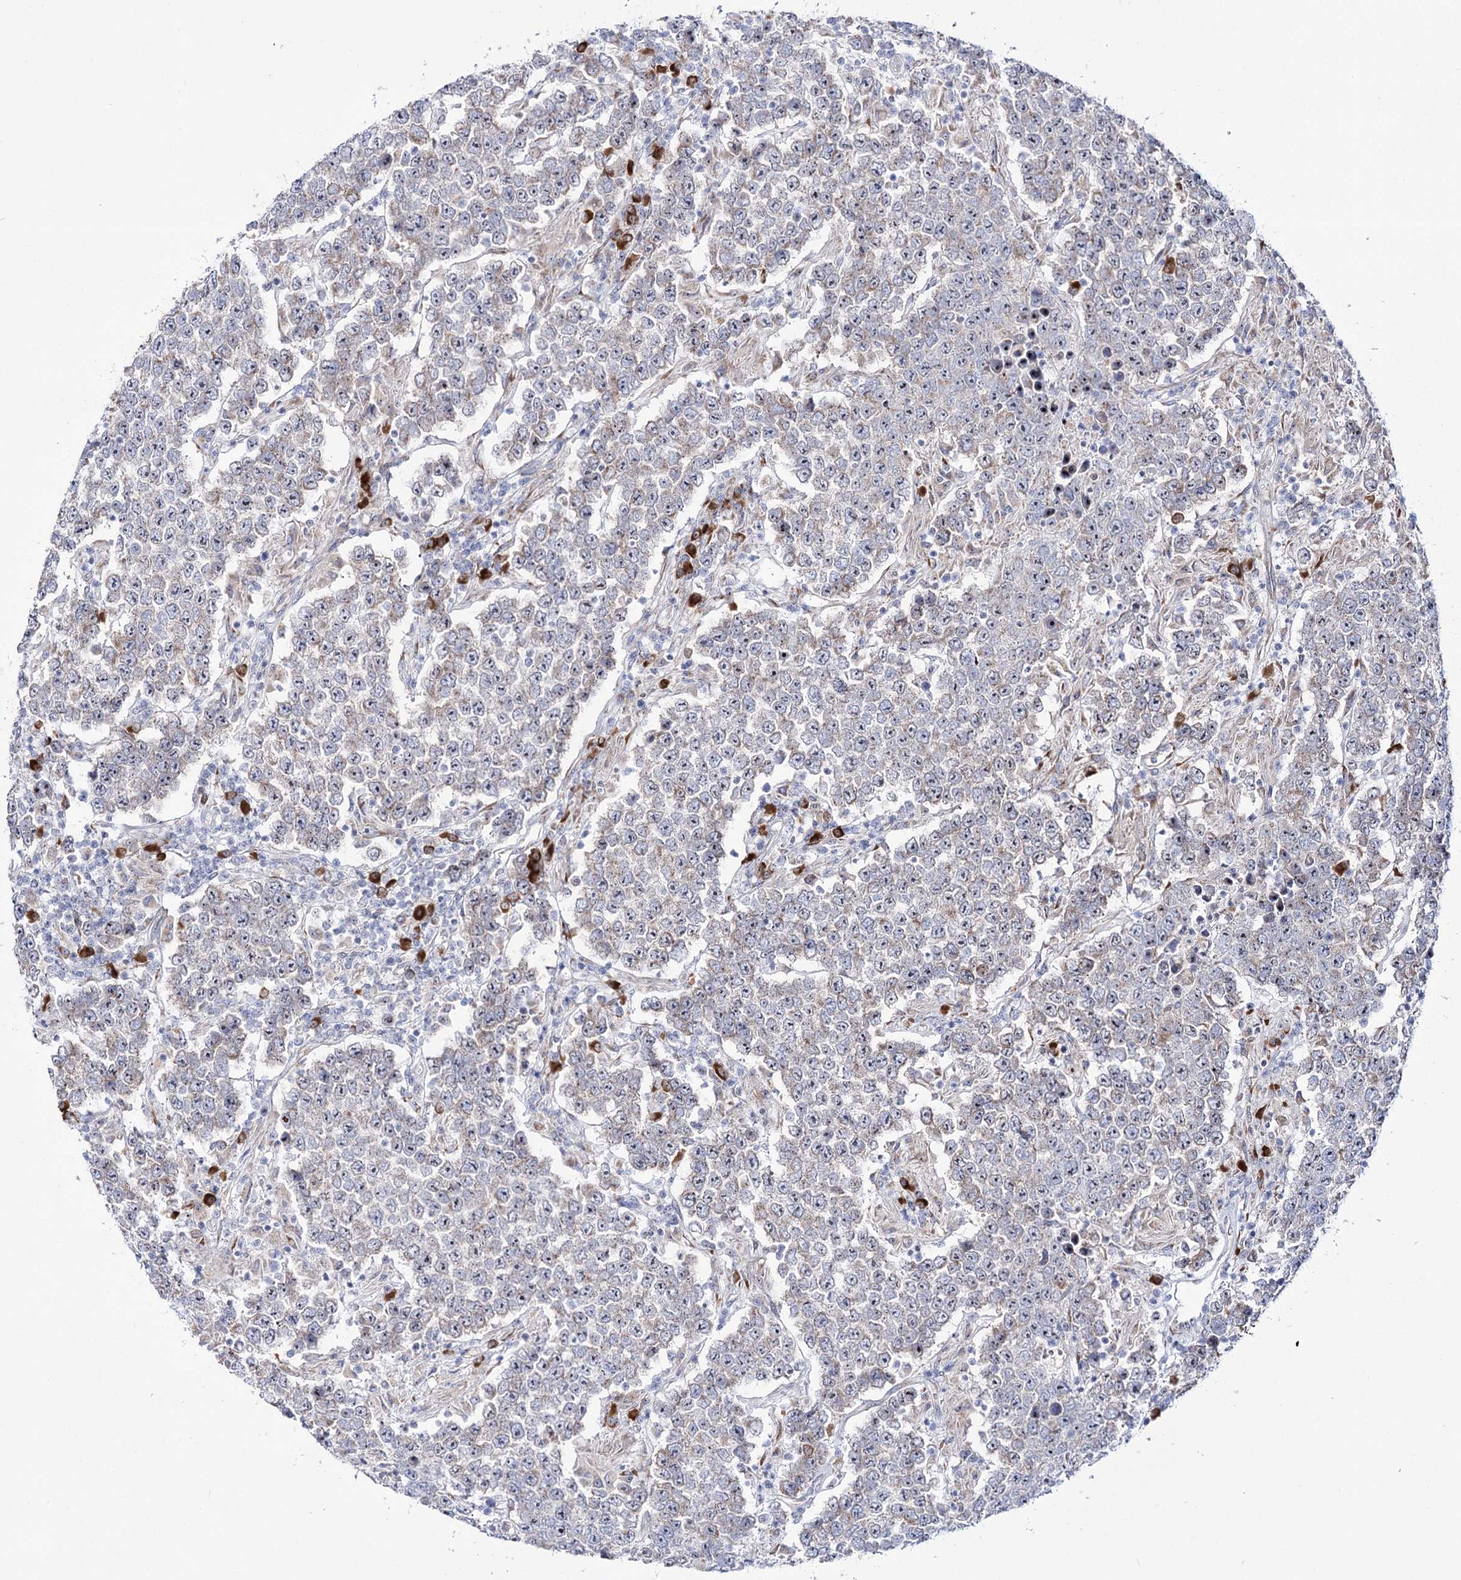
{"staining": {"intensity": "negative", "quantity": "none", "location": "none"}, "tissue": "testis cancer", "cell_type": "Tumor cells", "image_type": "cancer", "snomed": [{"axis": "morphology", "description": "Normal tissue, NOS"}, {"axis": "morphology", "description": "Urothelial carcinoma, High grade"}, {"axis": "morphology", "description": "Seminoma, NOS"}, {"axis": "morphology", "description": "Carcinoma, Embryonal, NOS"}, {"axis": "topography", "description": "Urinary bladder"}, {"axis": "topography", "description": "Testis"}], "caption": "Protein analysis of seminoma (testis) demonstrates no significant expression in tumor cells. (DAB immunohistochemistry (IHC), high magnification).", "gene": "METTL5", "patient": {"sex": "male", "age": 41}}